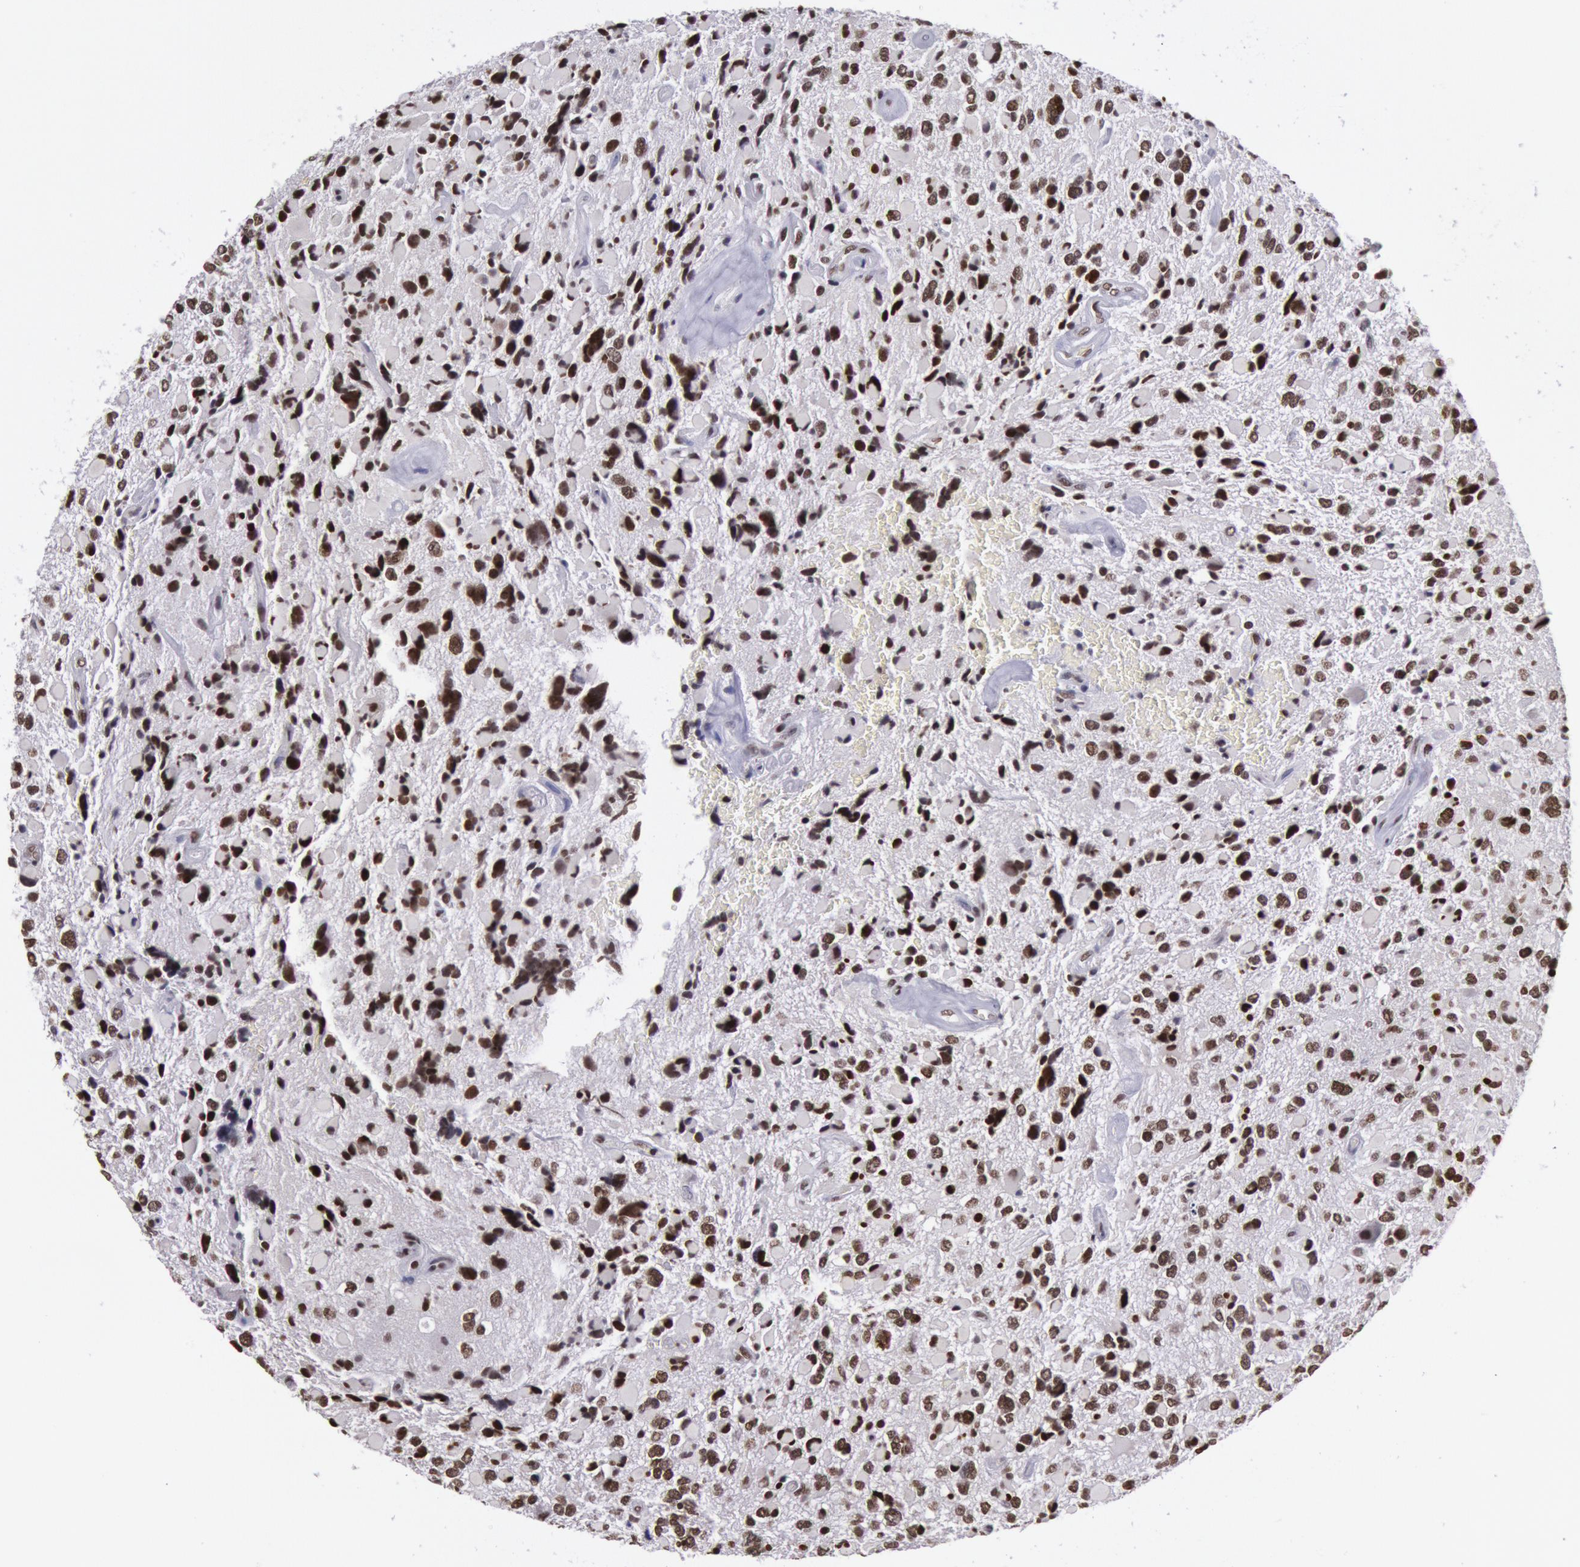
{"staining": {"intensity": "strong", "quantity": ">75%", "location": "nuclear"}, "tissue": "glioma", "cell_type": "Tumor cells", "image_type": "cancer", "snomed": [{"axis": "morphology", "description": "Glioma, malignant, High grade"}, {"axis": "topography", "description": "Brain"}], "caption": "The photomicrograph reveals staining of malignant high-grade glioma, revealing strong nuclear protein positivity (brown color) within tumor cells. (IHC, brightfield microscopy, high magnification).", "gene": "NKAP", "patient": {"sex": "female", "age": 37}}